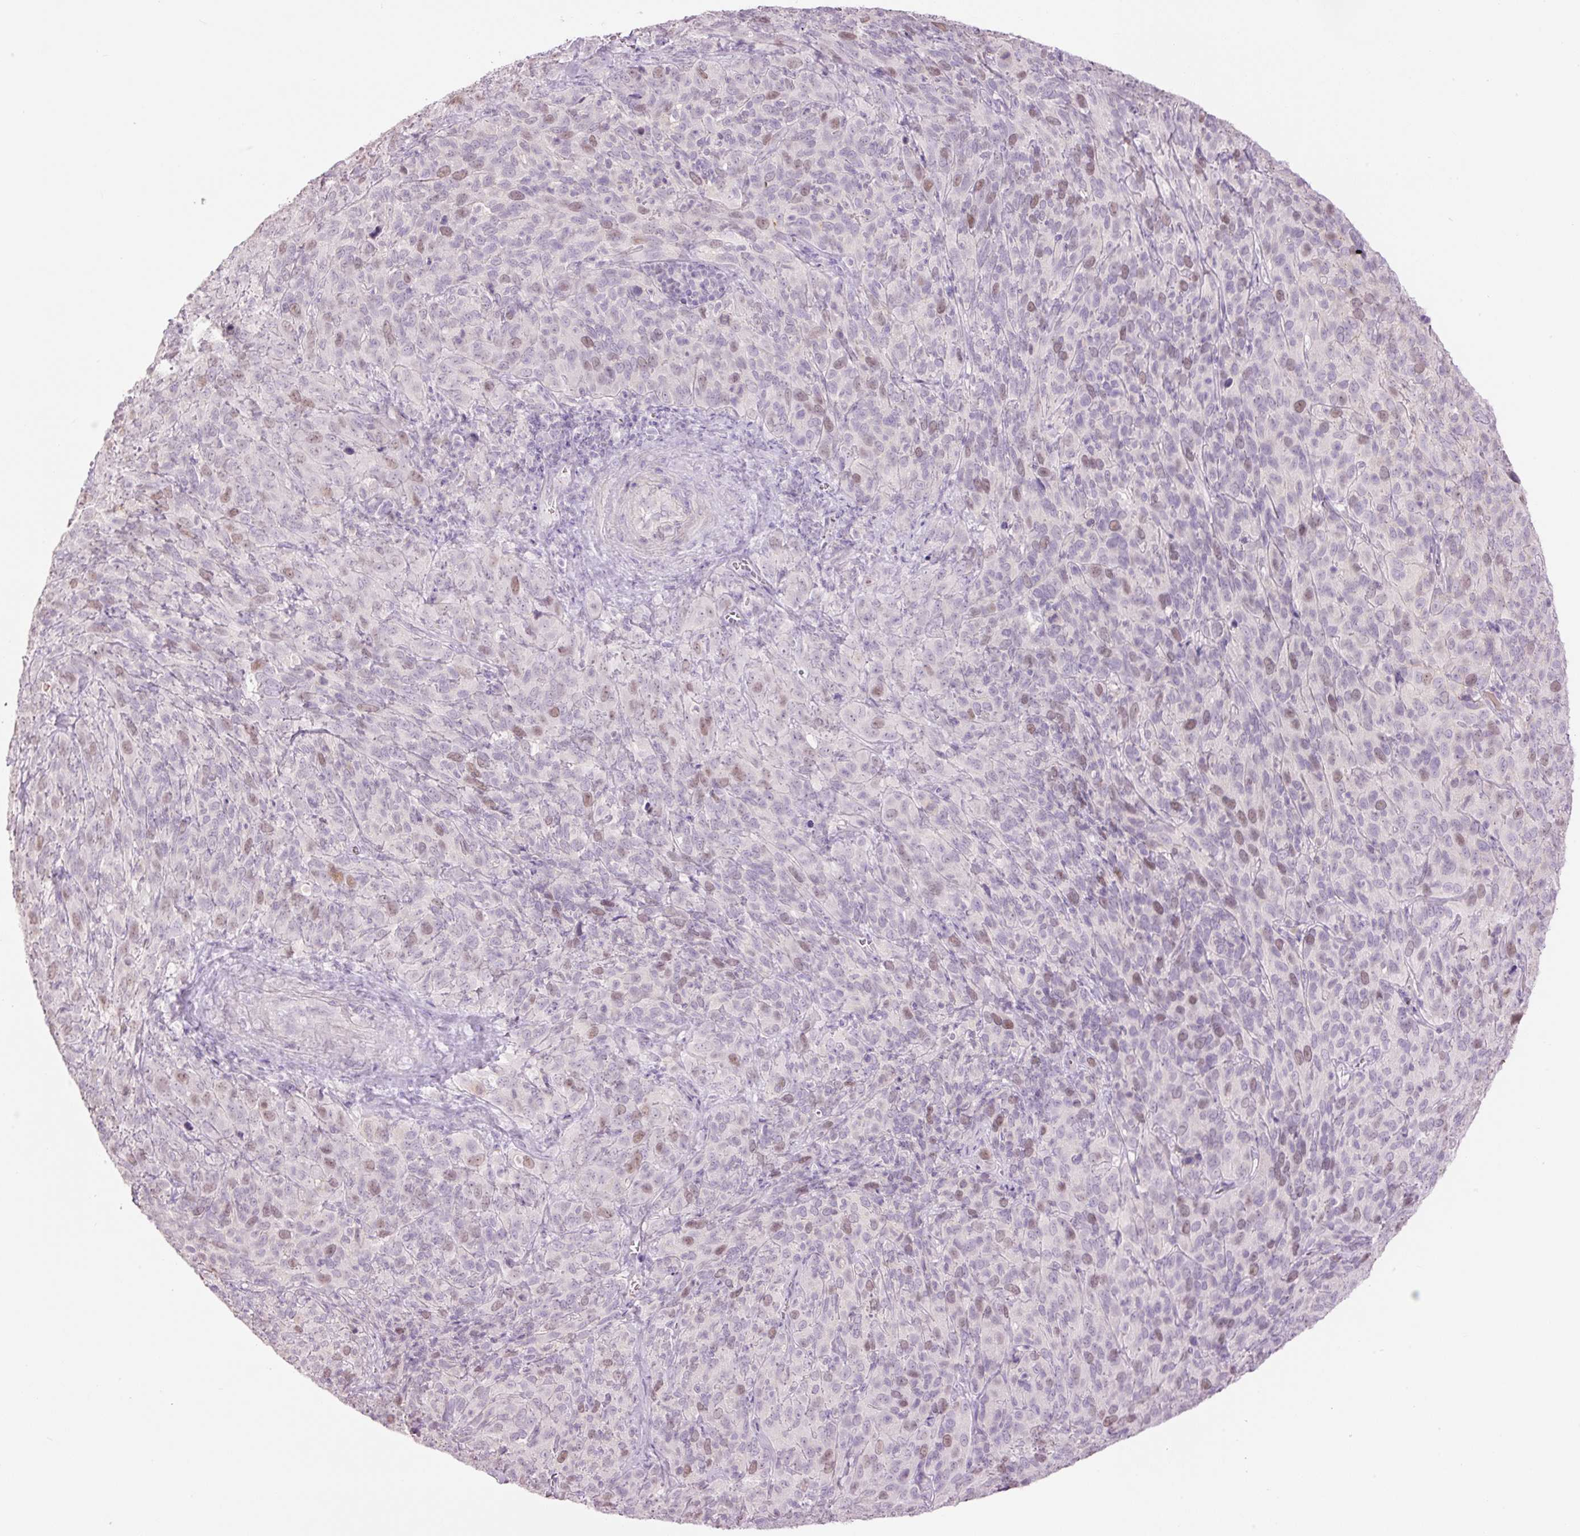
{"staining": {"intensity": "moderate", "quantity": "25%-75%", "location": "nuclear"}, "tissue": "cervical cancer", "cell_type": "Tumor cells", "image_type": "cancer", "snomed": [{"axis": "morphology", "description": "Normal tissue, NOS"}, {"axis": "morphology", "description": "Squamous cell carcinoma, NOS"}, {"axis": "topography", "description": "Cervix"}], "caption": "Human cervical squamous cell carcinoma stained with a protein marker displays moderate staining in tumor cells.", "gene": "LY6G6D", "patient": {"sex": "female", "age": 51}}